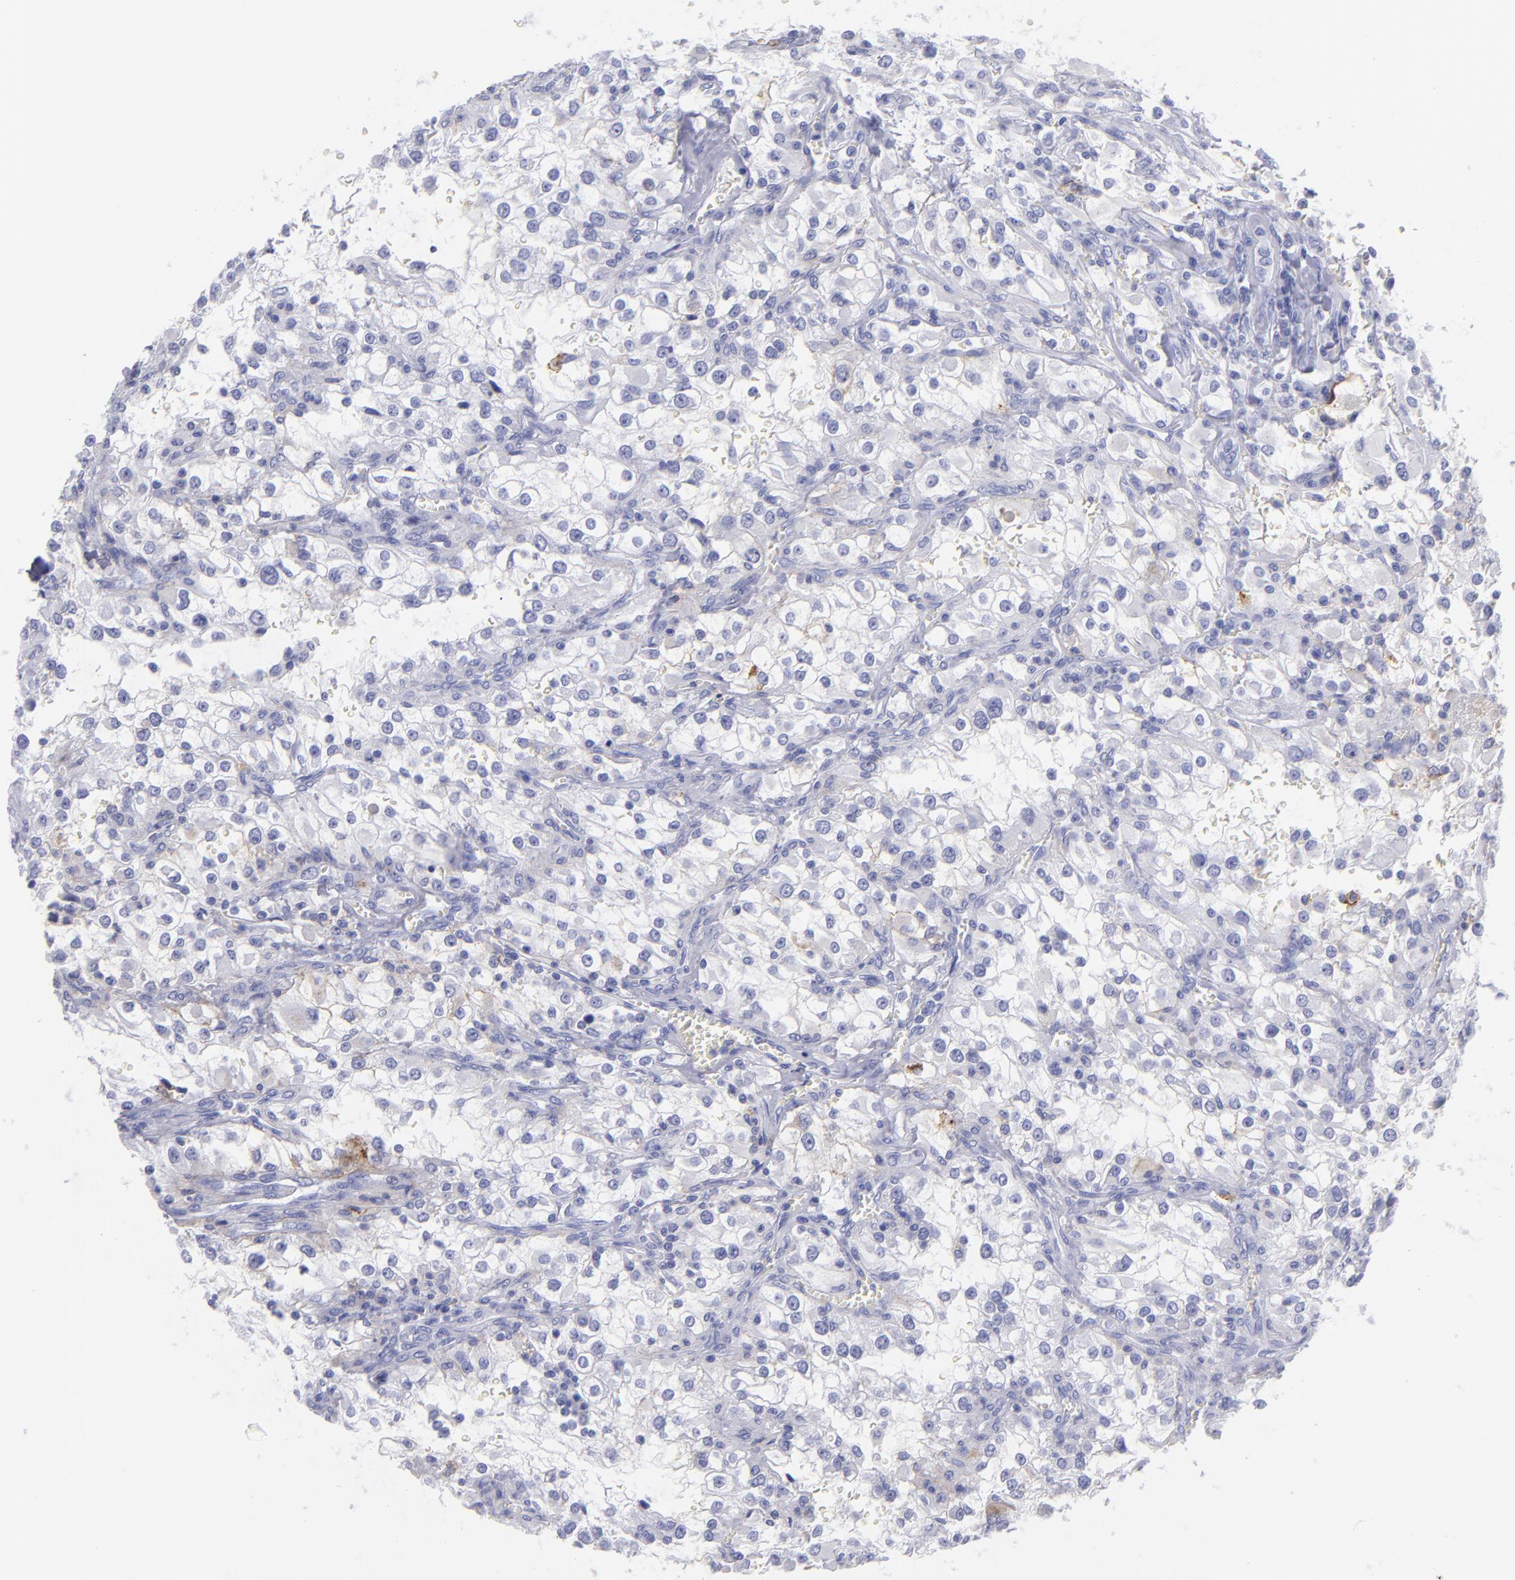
{"staining": {"intensity": "negative", "quantity": "none", "location": "none"}, "tissue": "renal cancer", "cell_type": "Tumor cells", "image_type": "cancer", "snomed": [{"axis": "morphology", "description": "Adenocarcinoma, NOS"}, {"axis": "topography", "description": "Kidney"}], "caption": "DAB immunohistochemical staining of renal cancer (adenocarcinoma) shows no significant expression in tumor cells.", "gene": "CD82", "patient": {"sex": "female", "age": 52}}